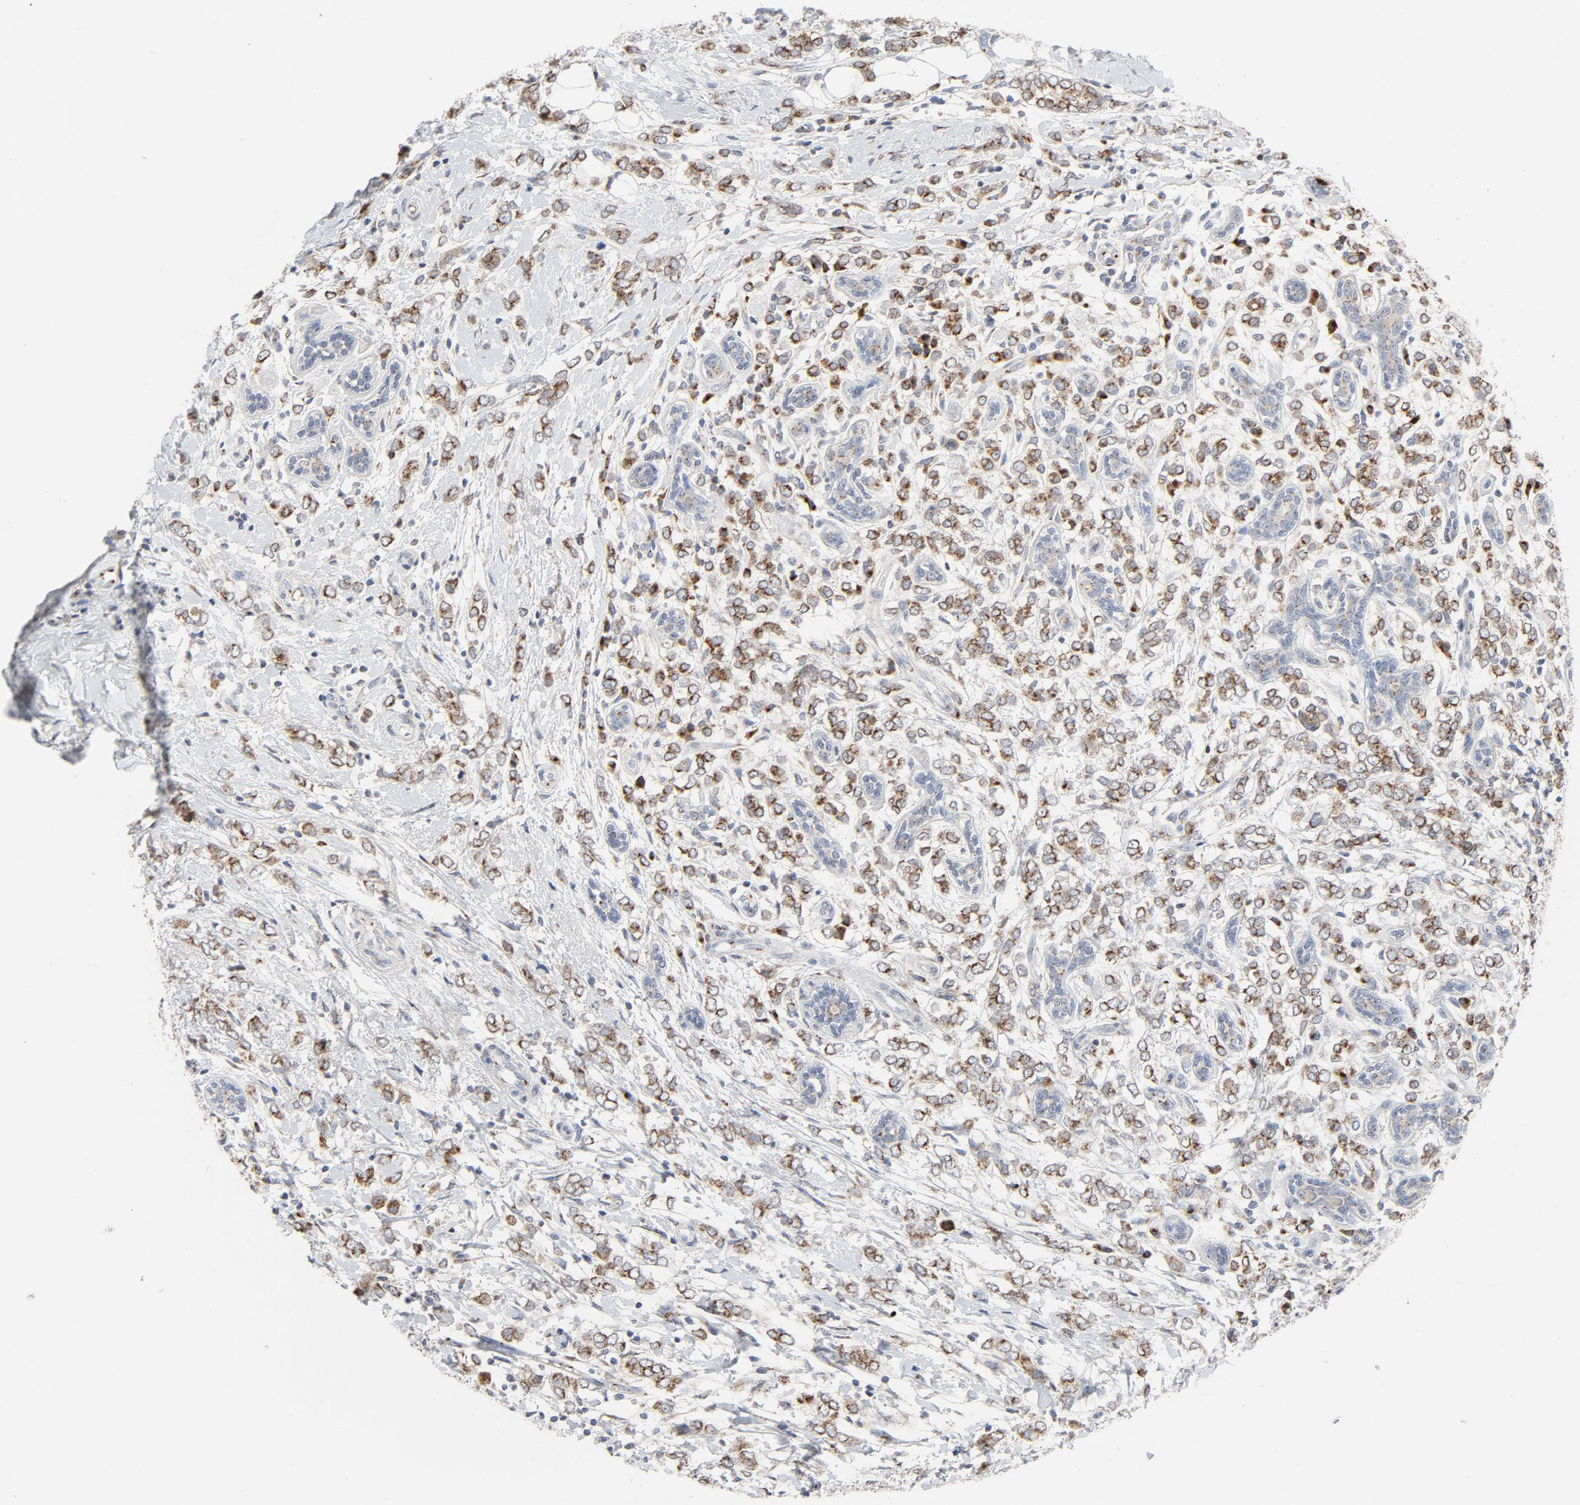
{"staining": {"intensity": "strong", "quantity": "25%-75%", "location": "cytoplasmic/membranous"}, "tissue": "breast cancer", "cell_type": "Tumor cells", "image_type": "cancer", "snomed": [{"axis": "morphology", "description": "Normal tissue, NOS"}, {"axis": "morphology", "description": "Lobular carcinoma"}, {"axis": "topography", "description": "Breast"}], "caption": "Breast lobular carcinoma stained with immunohistochemistry (IHC) reveals strong cytoplasmic/membranous positivity in about 25%-75% of tumor cells. (Brightfield microscopy of DAB IHC at high magnification).", "gene": "LMAN2", "patient": {"sex": "female", "age": 47}}